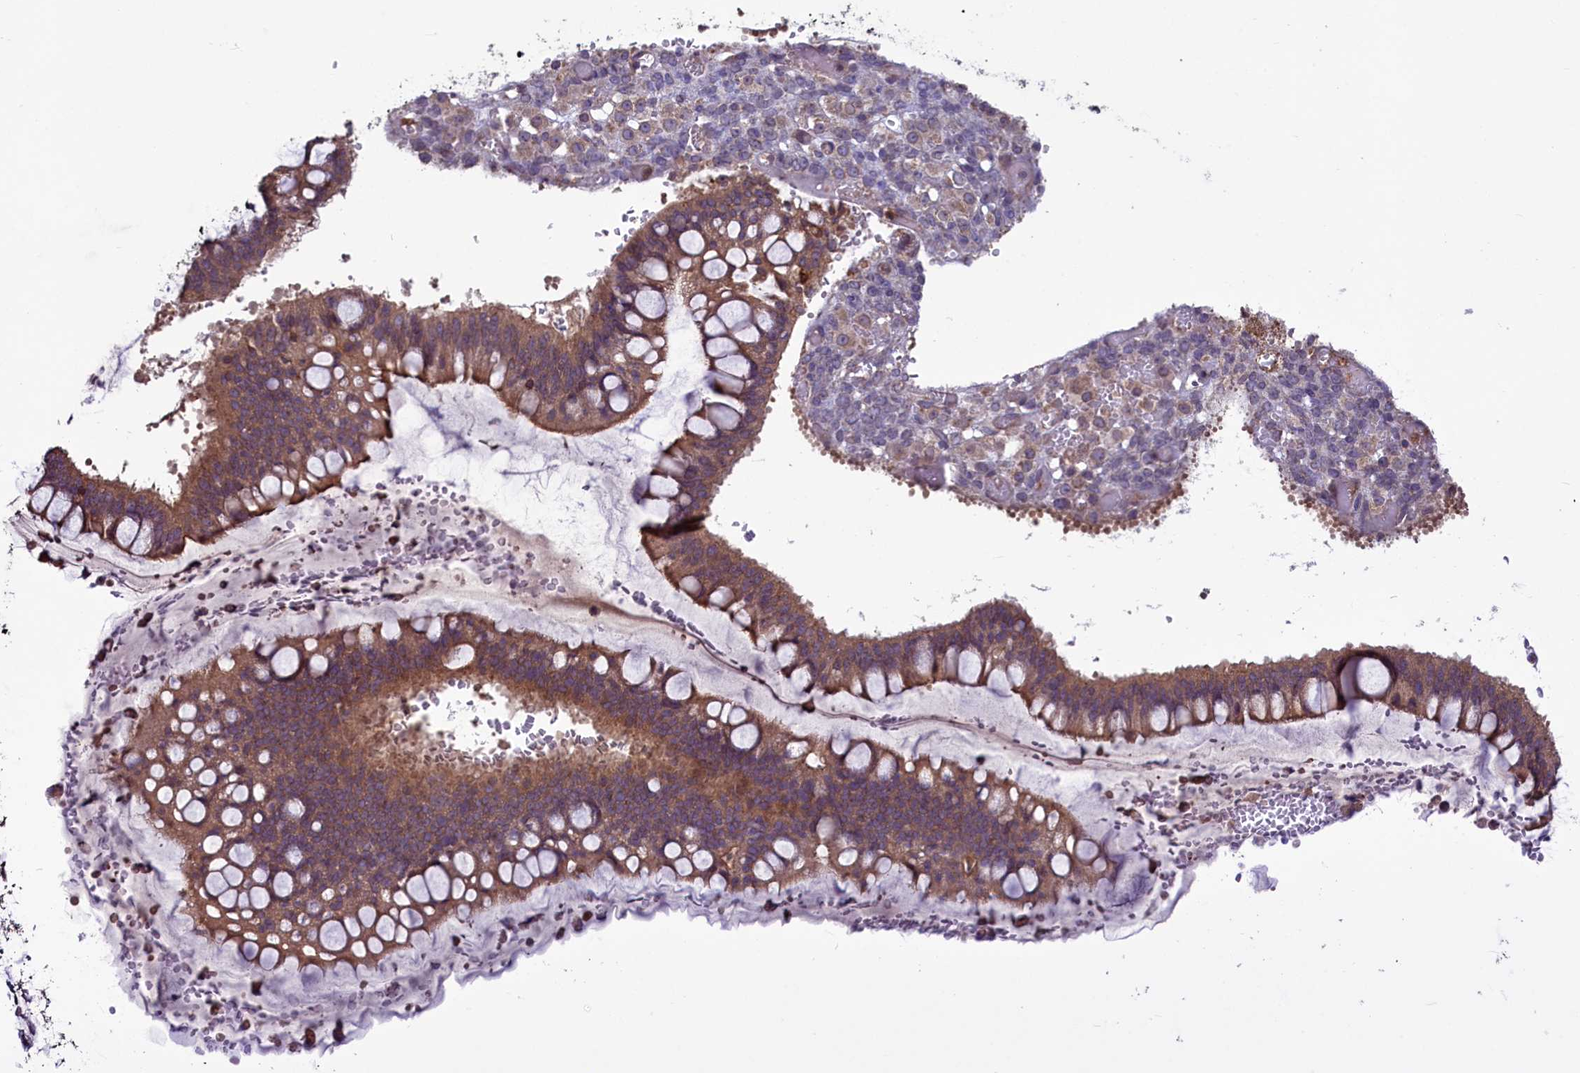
{"staining": {"intensity": "moderate", "quantity": ">75%", "location": "cytoplasmic/membranous"}, "tissue": "ovarian cancer", "cell_type": "Tumor cells", "image_type": "cancer", "snomed": [{"axis": "morphology", "description": "Cystadenocarcinoma, mucinous, NOS"}, {"axis": "topography", "description": "Ovary"}], "caption": "Moderate cytoplasmic/membranous staining is present in approximately >75% of tumor cells in mucinous cystadenocarcinoma (ovarian).", "gene": "CCDC125", "patient": {"sex": "female", "age": 73}}